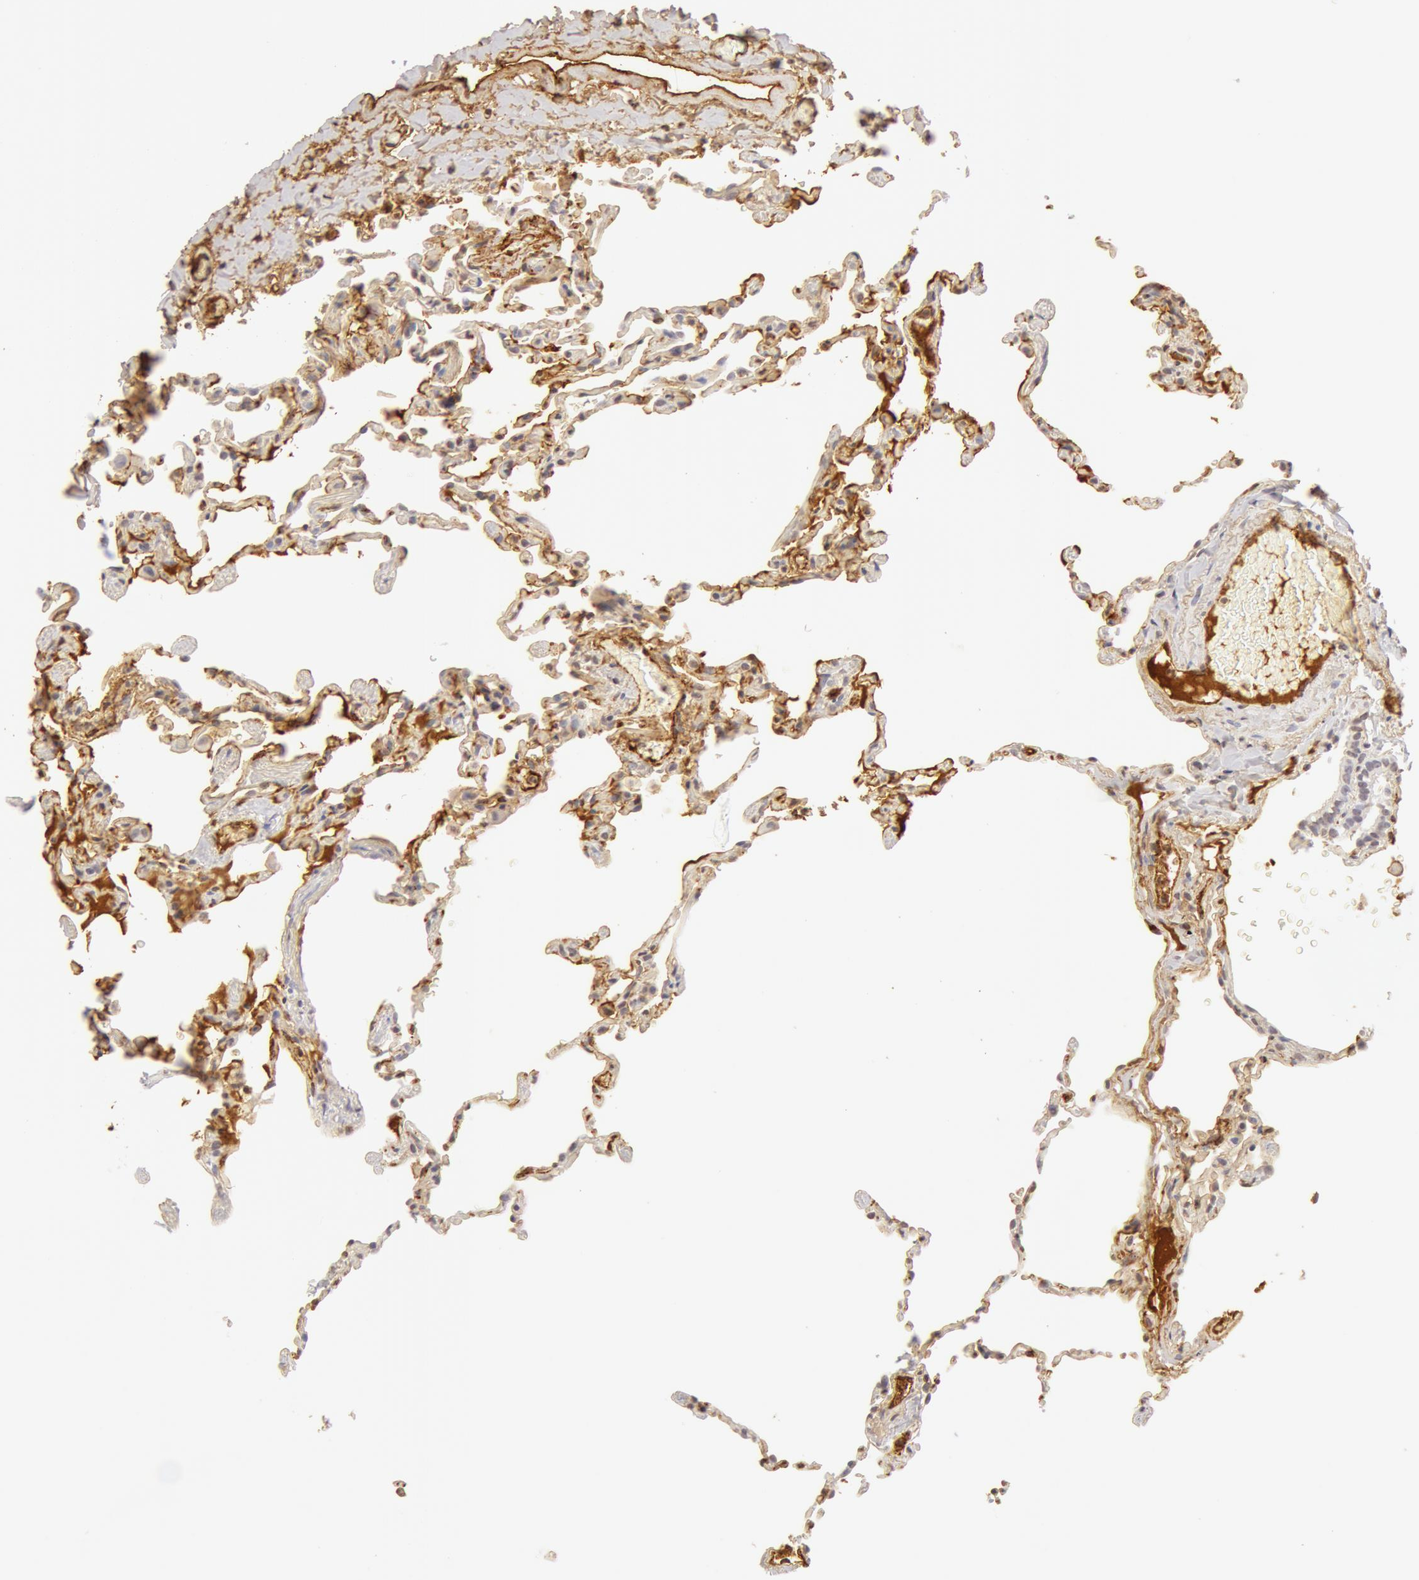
{"staining": {"intensity": "negative", "quantity": "none", "location": "none"}, "tissue": "lung", "cell_type": "Alveolar cells", "image_type": "normal", "snomed": [{"axis": "morphology", "description": "Normal tissue, NOS"}, {"axis": "topography", "description": "Lung"}], "caption": "Immunohistochemistry image of unremarkable lung stained for a protein (brown), which reveals no expression in alveolar cells.", "gene": "VWF", "patient": {"sex": "female", "age": 61}}